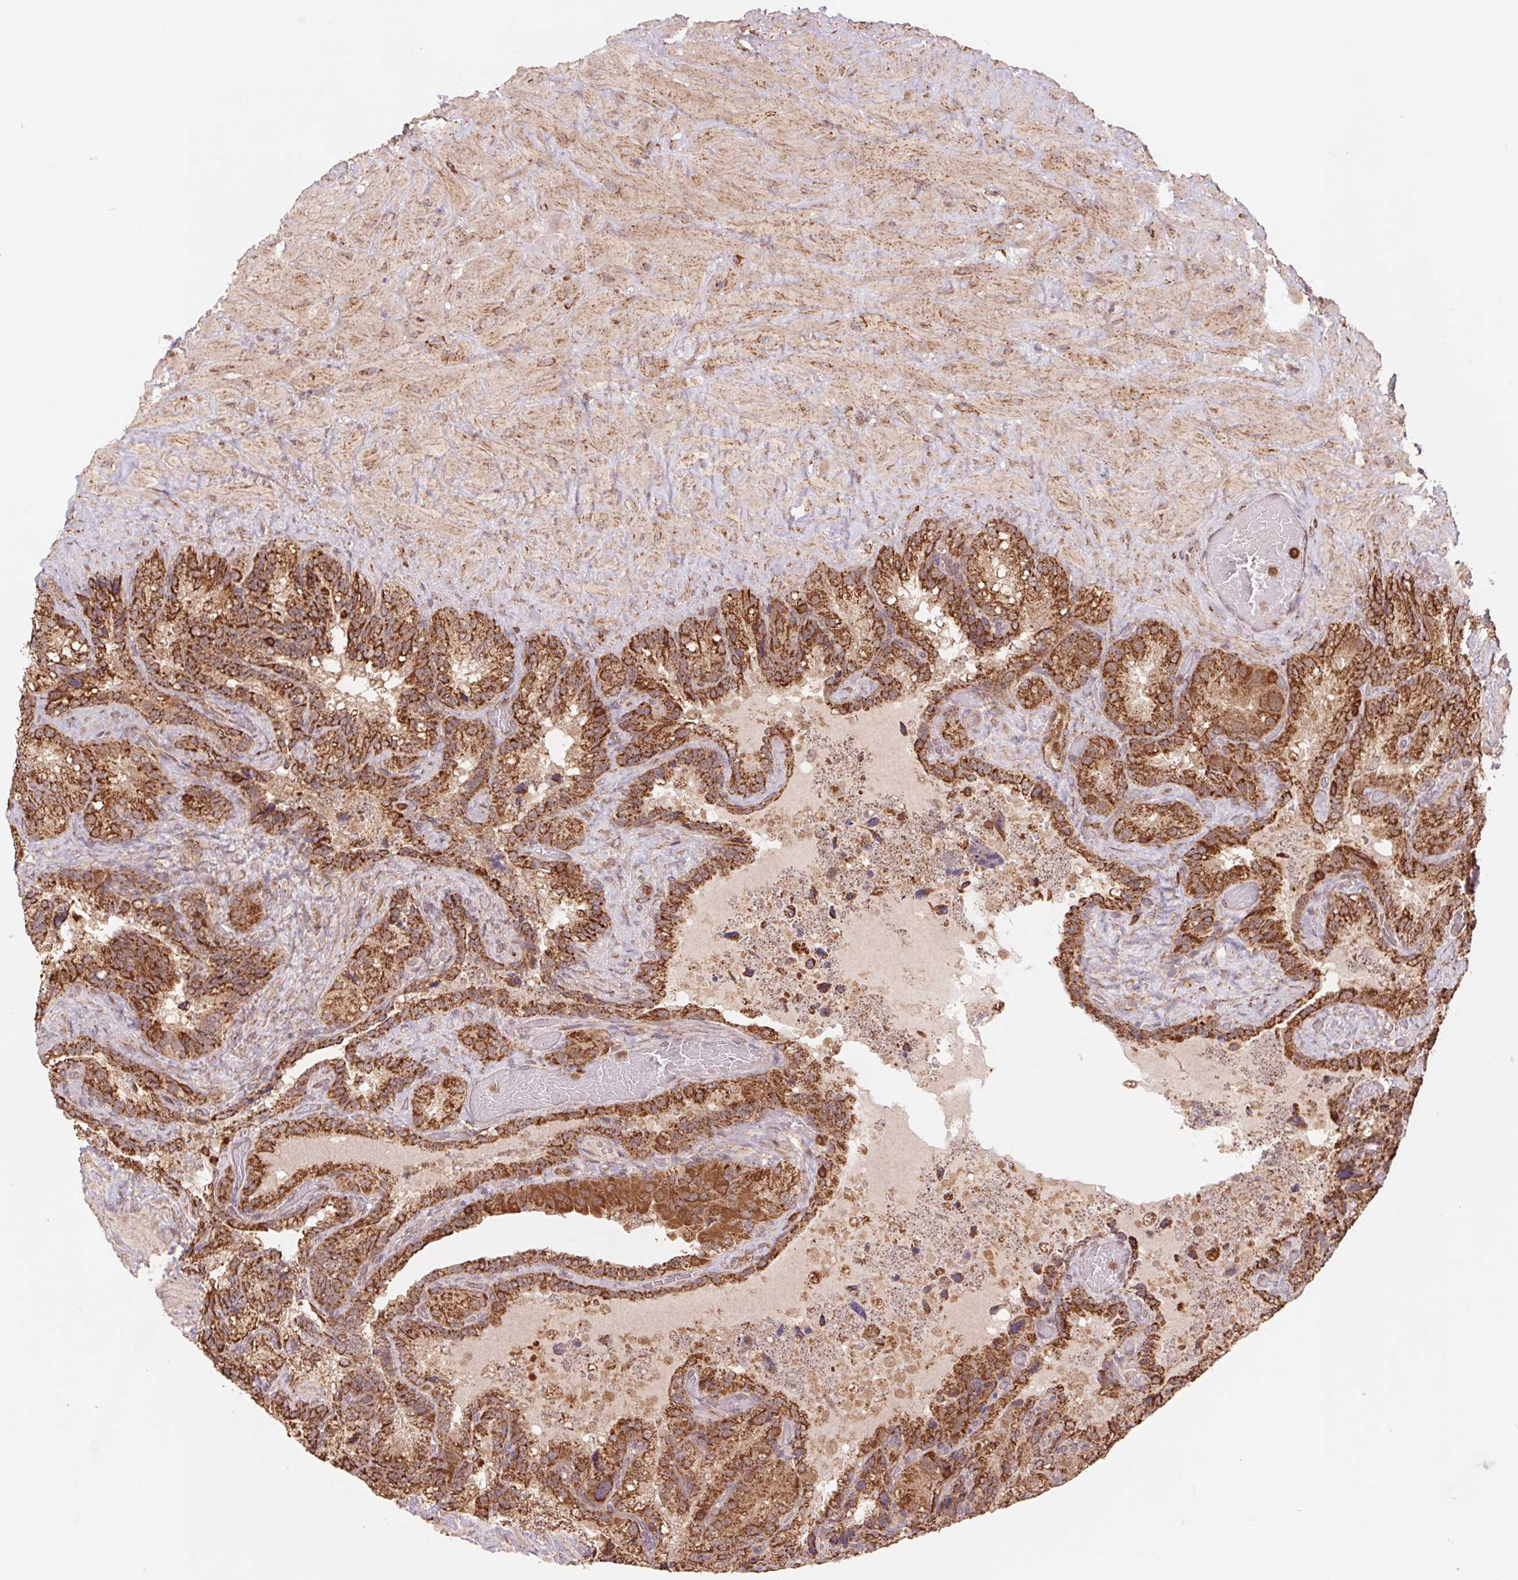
{"staining": {"intensity": "strong", "quantity": ">75%", "location": "cytoplasmic/membranous"}, "tissue": "seminal vesicle", "cell_type": "Glandular cells", "image_type": "normal", "snomed": [{"axis": "morphology", "description": "Normal tissue, NOS"}, {"axis": "topography", "description": "Seminal veicle"}], "caption": "Seminal vesicle stained with a brown dye exhibits strong cytoplasmic/membranous positive expression in about >75% of glandular cells.", "gene": "URM1", "patient": {"sex": "male", "age": 60}}